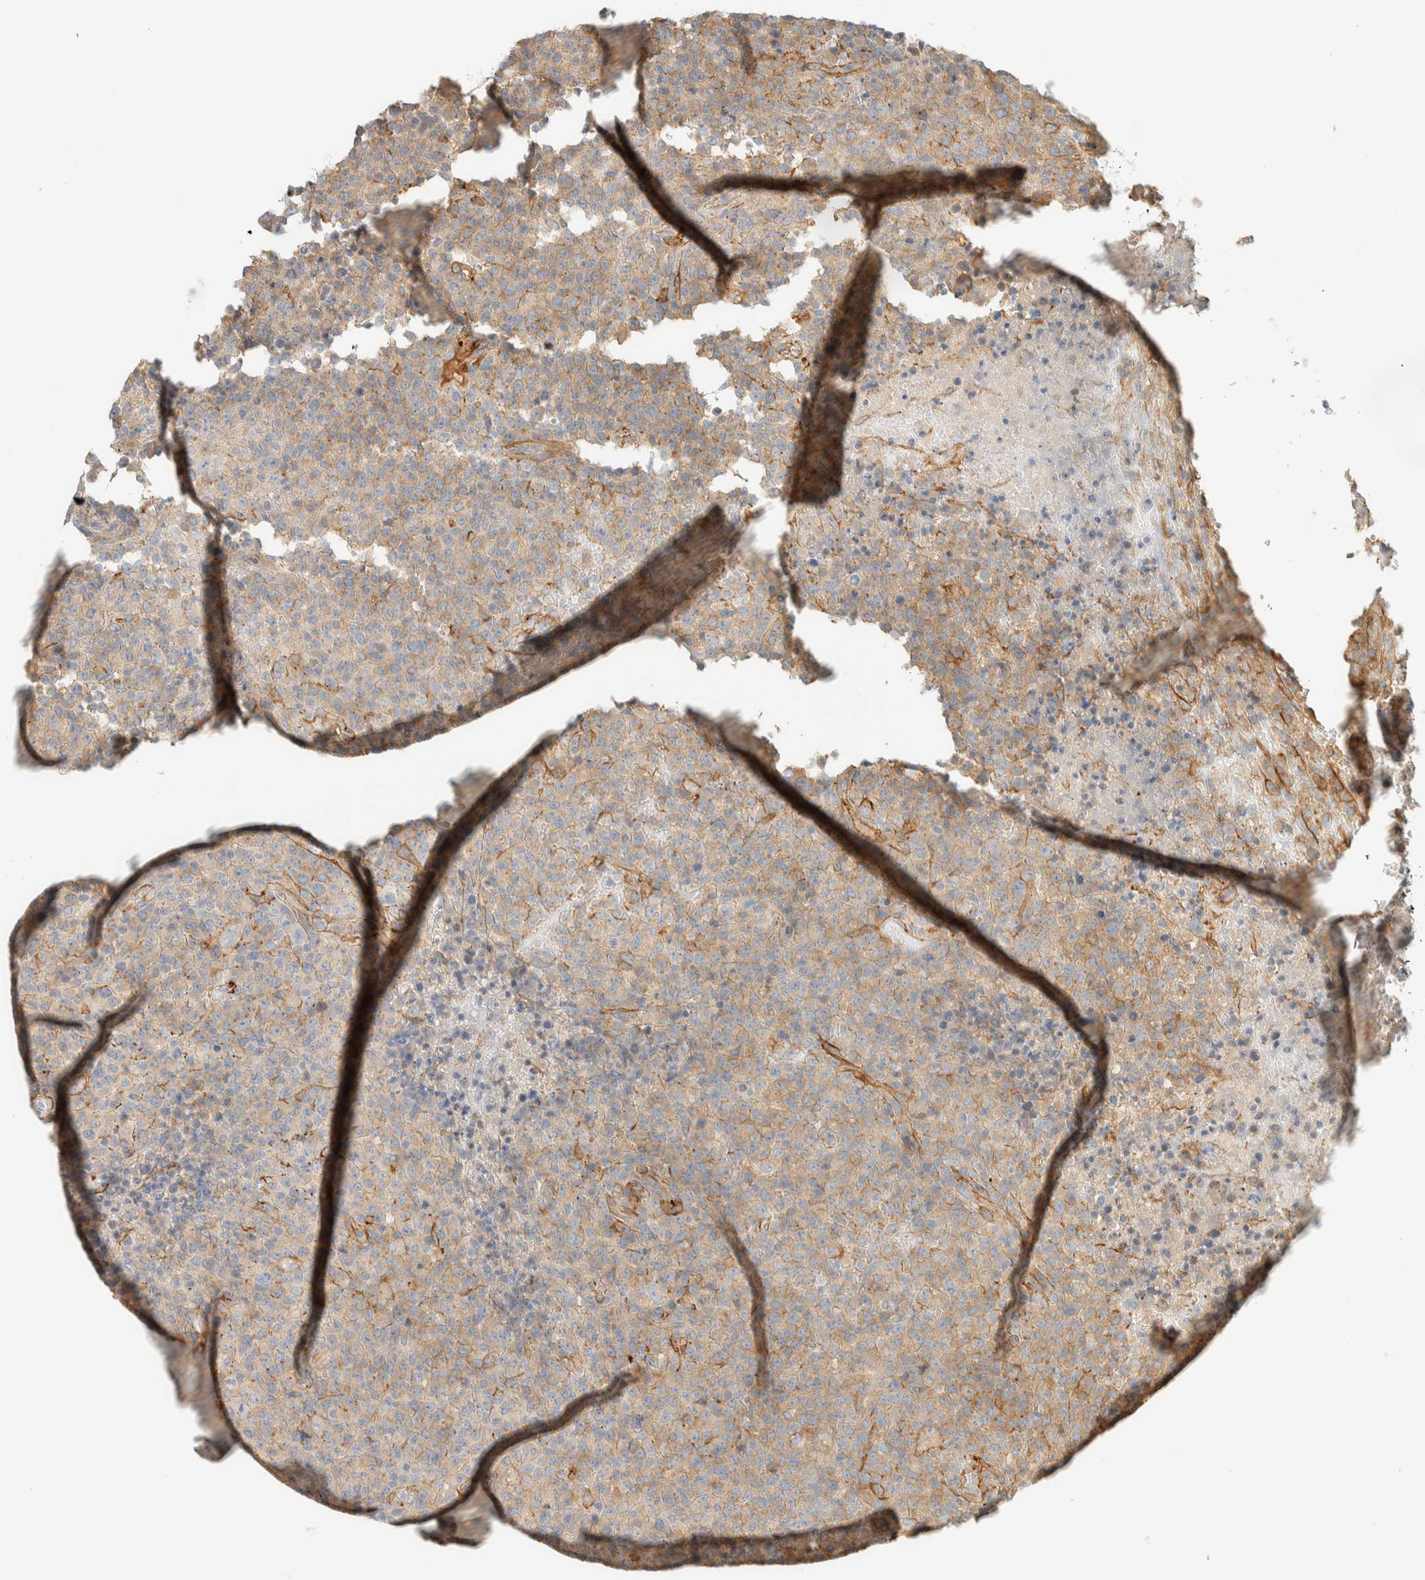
{"staining": {"intensity": "weak", "quantity": "<25%", "location": "cytoplasmic/membranous"}, "tissue": "lymphoma", "cell_type": "Tumor cells", "image_type": "cancer", "snomed": [{"axis": "morphology", "description": "Malignant lymphoma, non-Hodgkin's type, High grade"}, {"axis": "topography", "description": "Lymph node"}], "caption": "Tumor cells are negative for brown protein staining in high-grade malignant lymphoma, non-Hodgkin's type.", "gene": "LIMA1", "patient": {"sex": "male", "age": 13}}